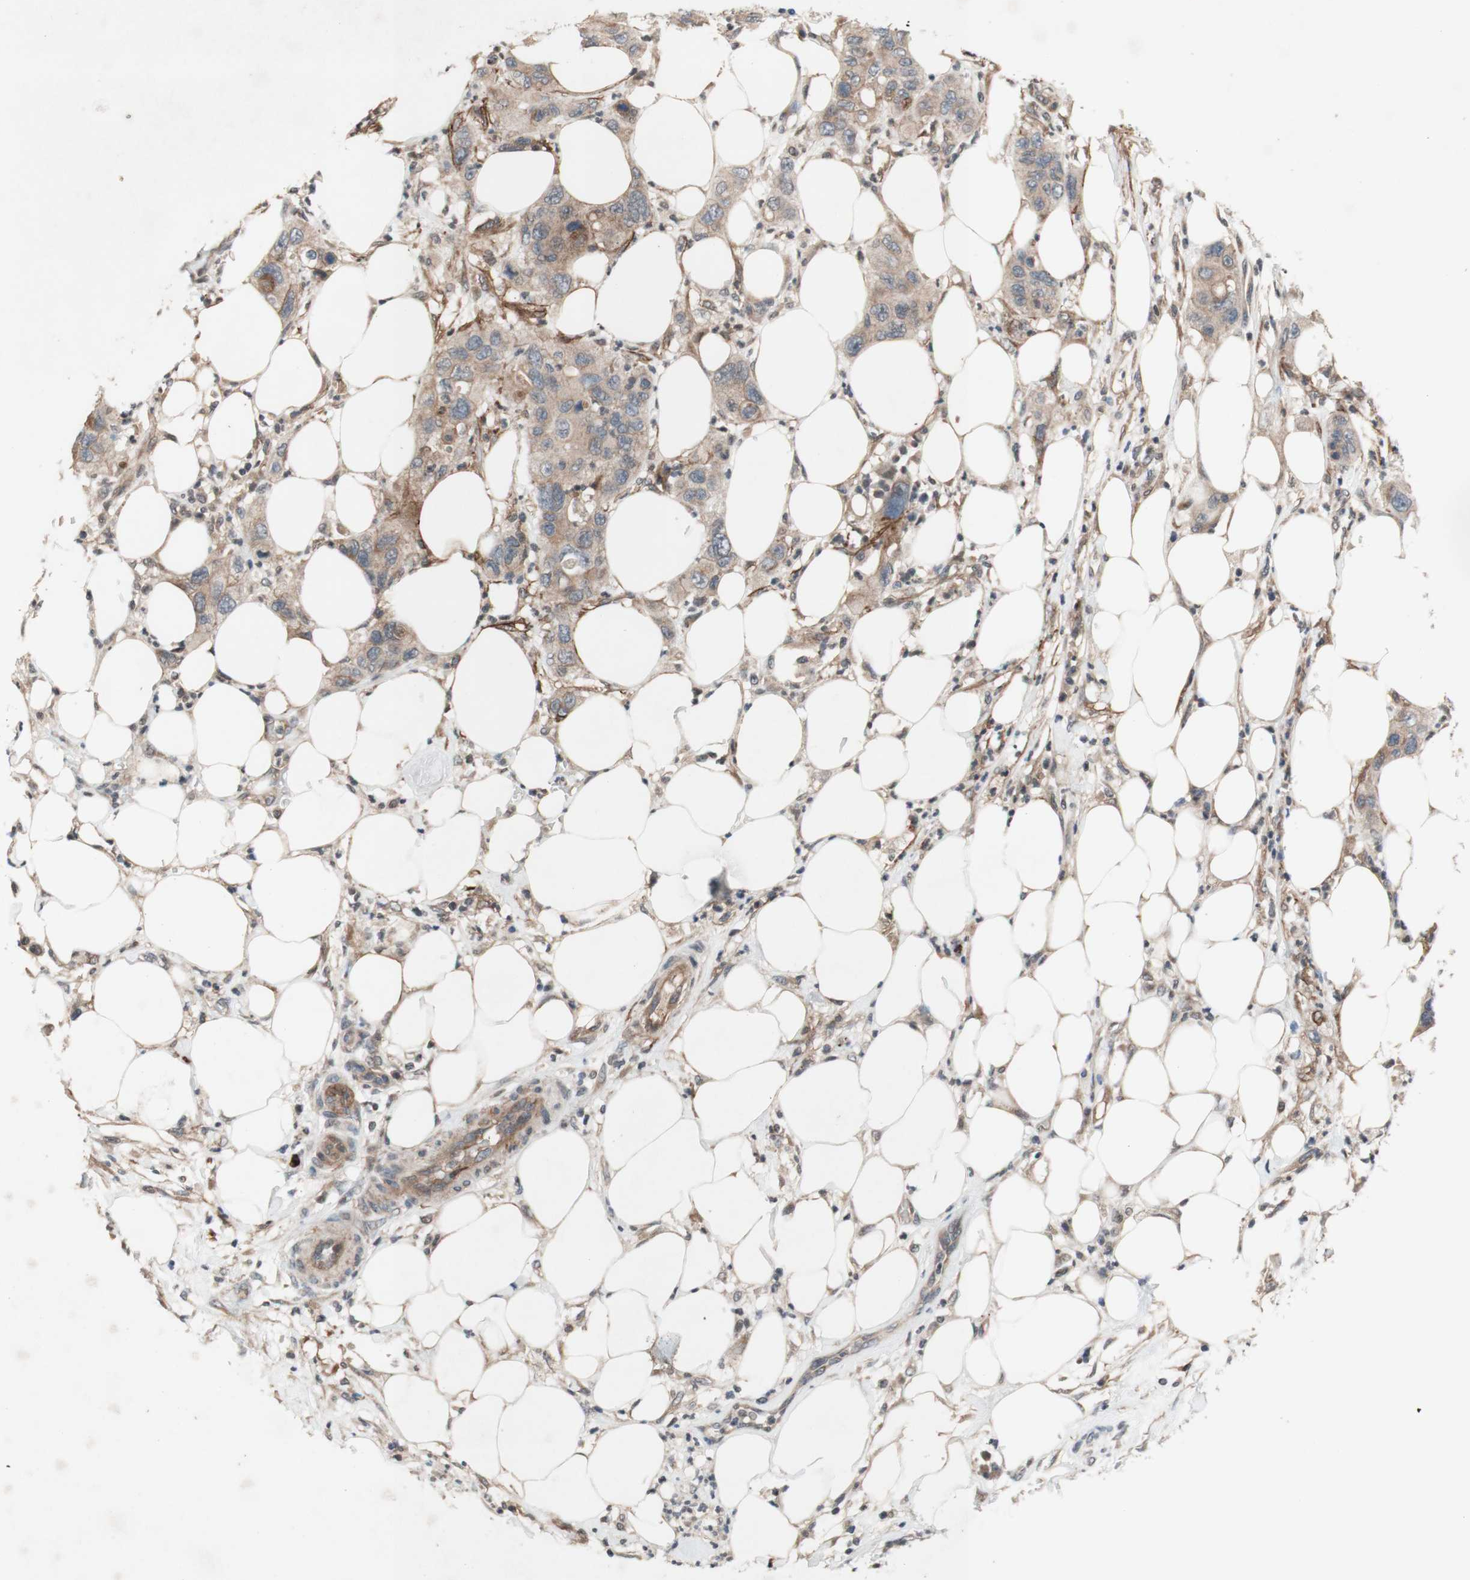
{"staining": {"intensity": "weak", "quantity": ">75%", "location": "cytoplasmic/membranous"}, "tissue": "pancreatic cancer", "cell_type": "Tumor cells", "image_type": "cancer", "snomed": [{"axis": "morphology", "description": "Adenocarcinoma, NOS"}, {"axis": "topography", "description": "Pancreas"}], "caption": "Pancreatic cancer (adenocarcinoma) stained with a brown dye demonstrates weak cytoplasmic/membranous positive expression in approximately >75% of tumor cells.", "gene": "CD55", "patient": {"sex": "female", "age": 71}}